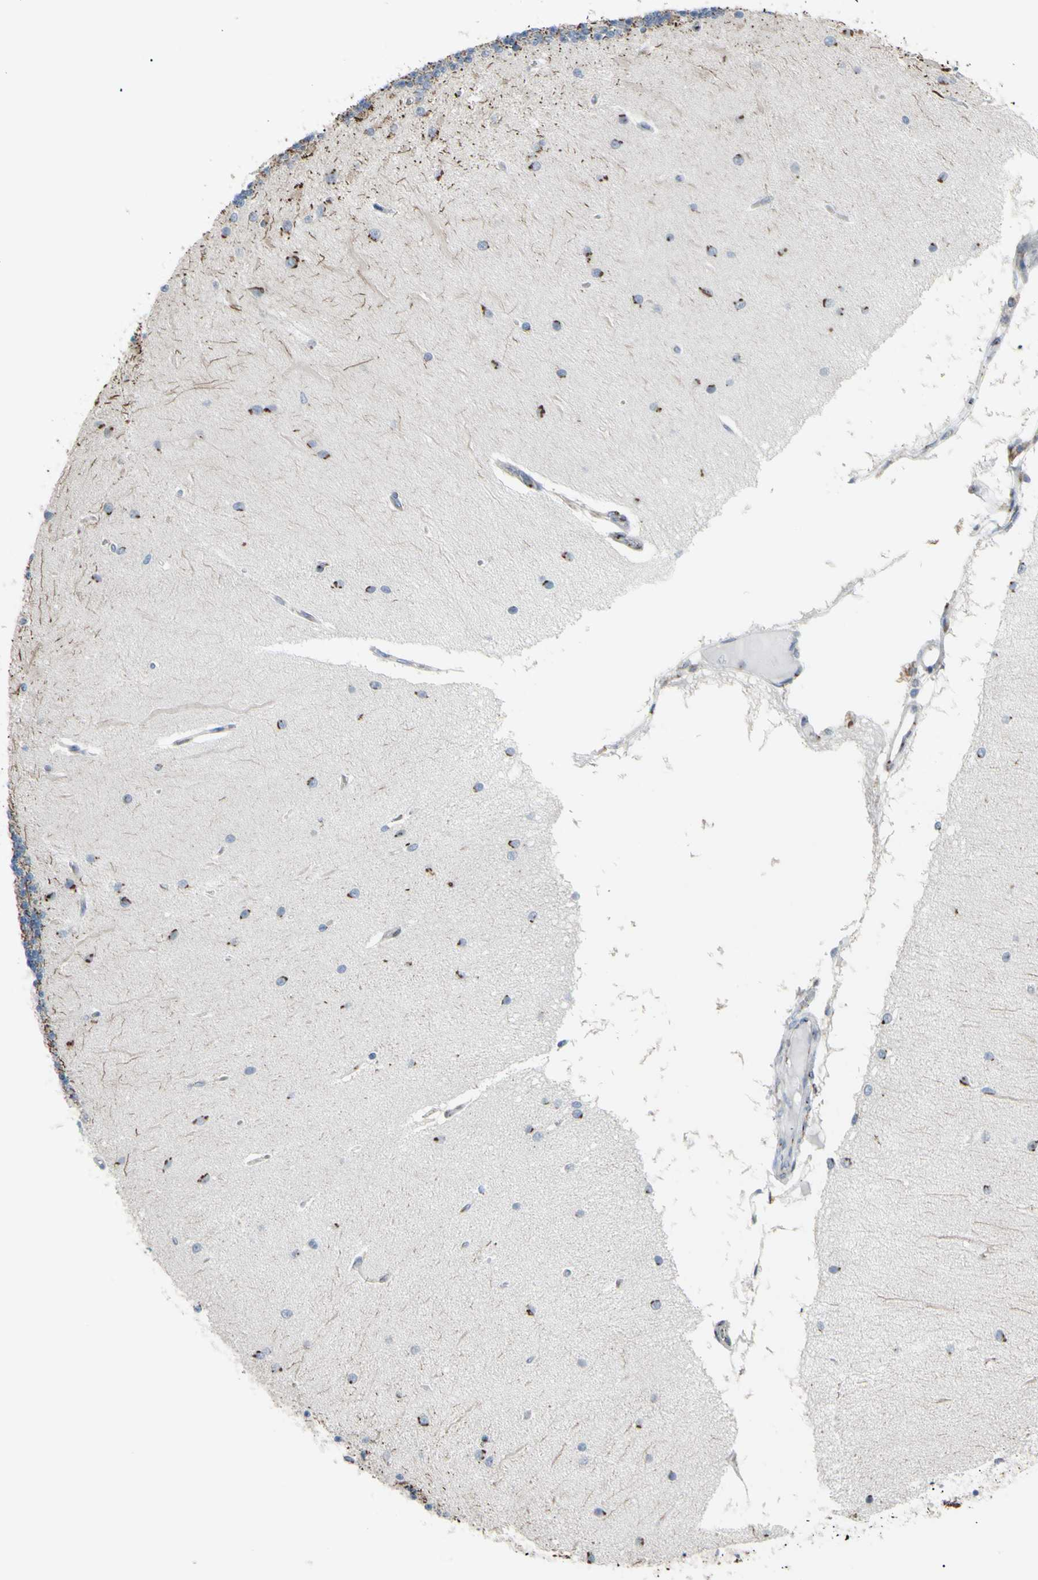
{"staining": {"intensity": "moderate", "quantity": ">75%", "location": "cytoplasmic/membranous"}, "tissue": "cerebellum", "cell_type": "Cells in granular layer", "image_type": "normal", "snomed": [{"axis": "morphology", "description": "Normal tissue, NOS"}, {"axis": "topography", "description": "Cerebellum"}], "caption": "DAB (3,3'-diaminobenzidine) immunohistochemical staining of normal human cerebellum reveals moderate cytoplasmic/membranous protein expression in about >75% of cells in granular layer. Immunohistochemistry (ihc) stains the protein of interest in brown and the nuclei are stained blue.", "gene": "GLG1", "patient": {"sex": "female", "age": 54}}